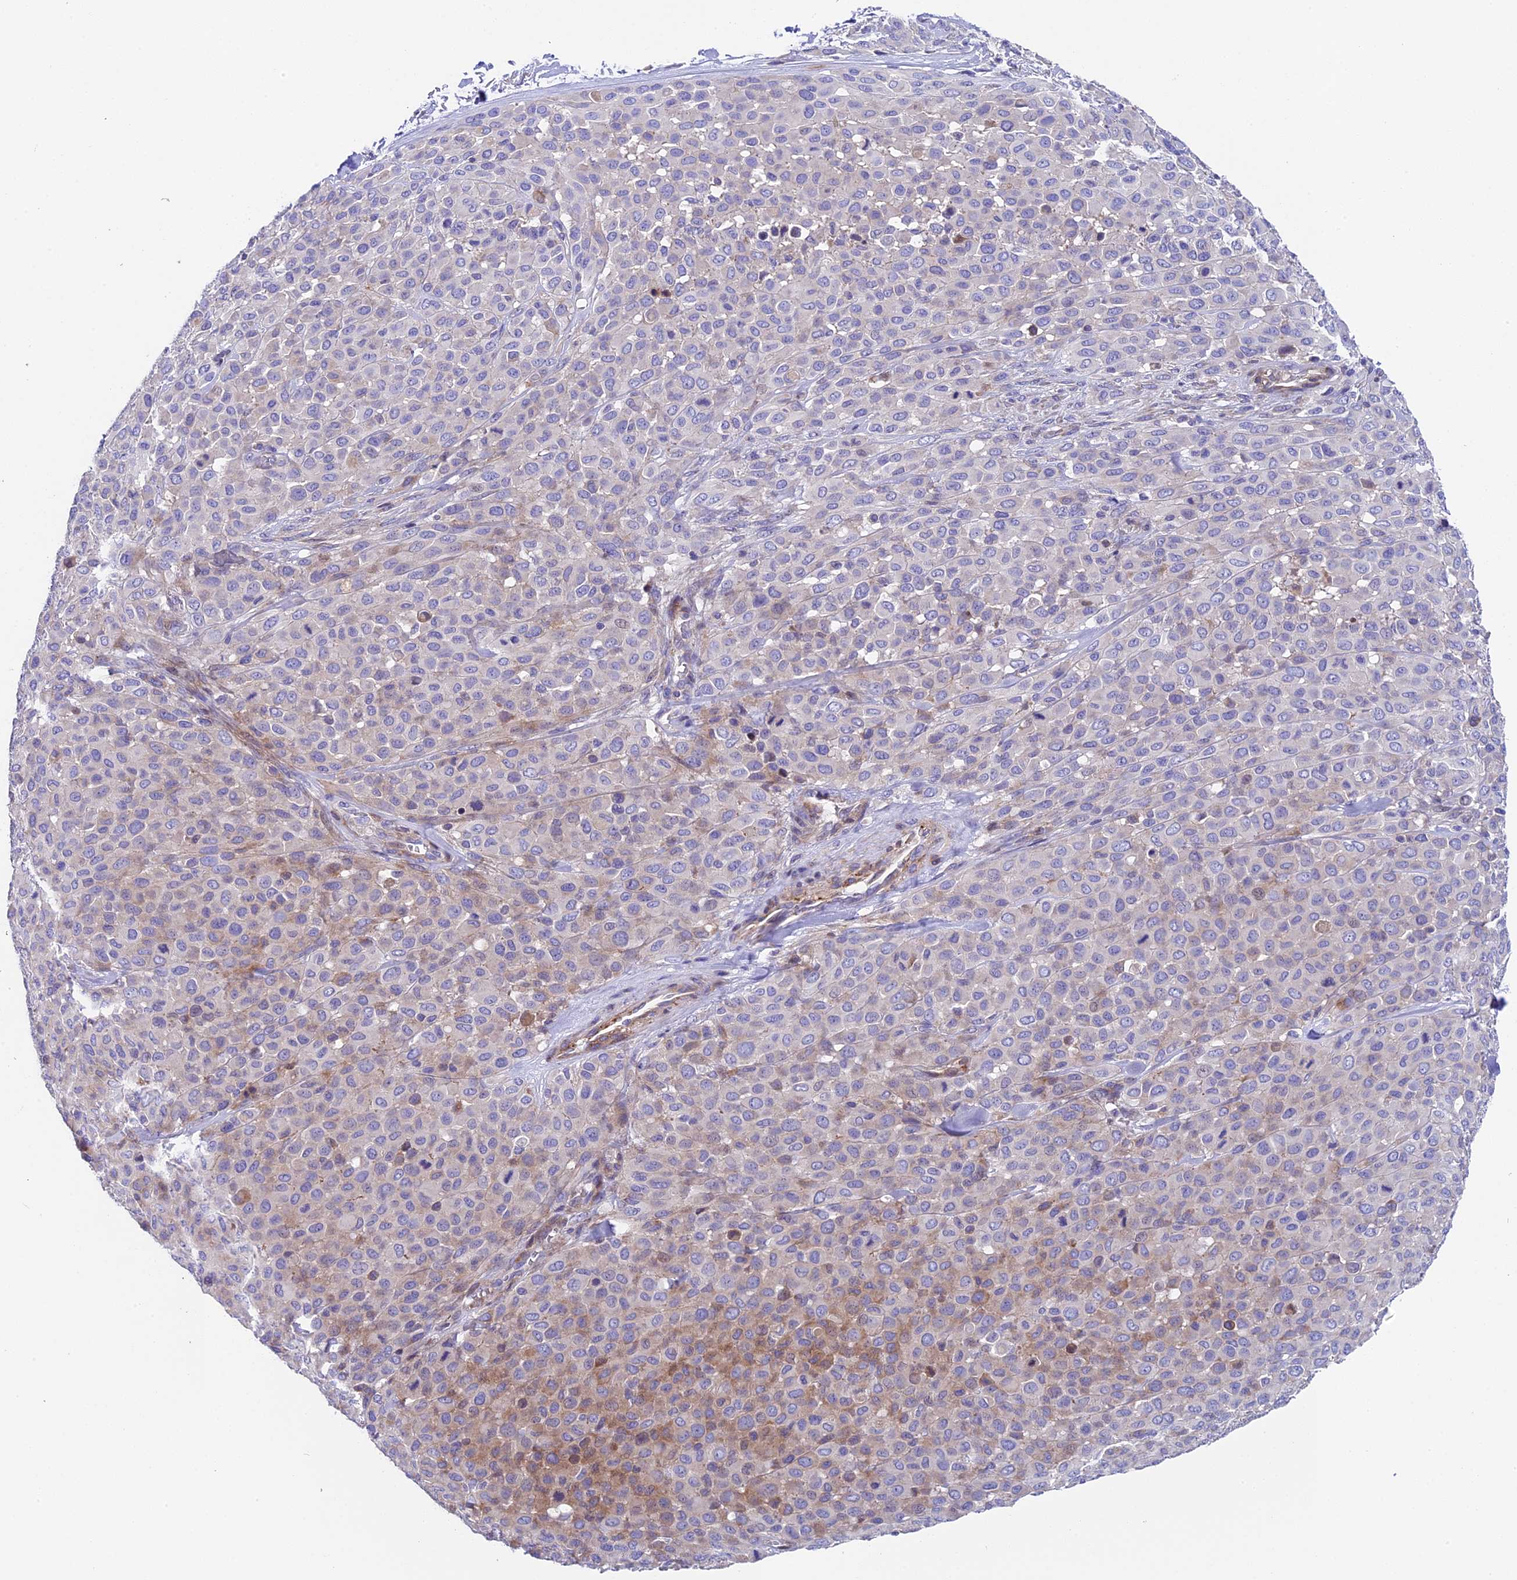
{"staining": {"intensity": "weak", "quantity": "<25%", "location": "cytoplasmic/membranous"}, "tissue": "melanoma", "cell_type": "Tumor cells", "image_type": "cancer", "snomed": [{"axis": "morphology", "description": "Malignant melanoma, Metastatic site"}, {"axis": "topography", "description": "Skin"}], "caption": "This is a photomicrograph of immunohistochemistry (IHC) staining of melanoma, which shows no positivity in tumor cells.", "gene": "PIGU", "patient": {"sex": "female", "age": 81}}